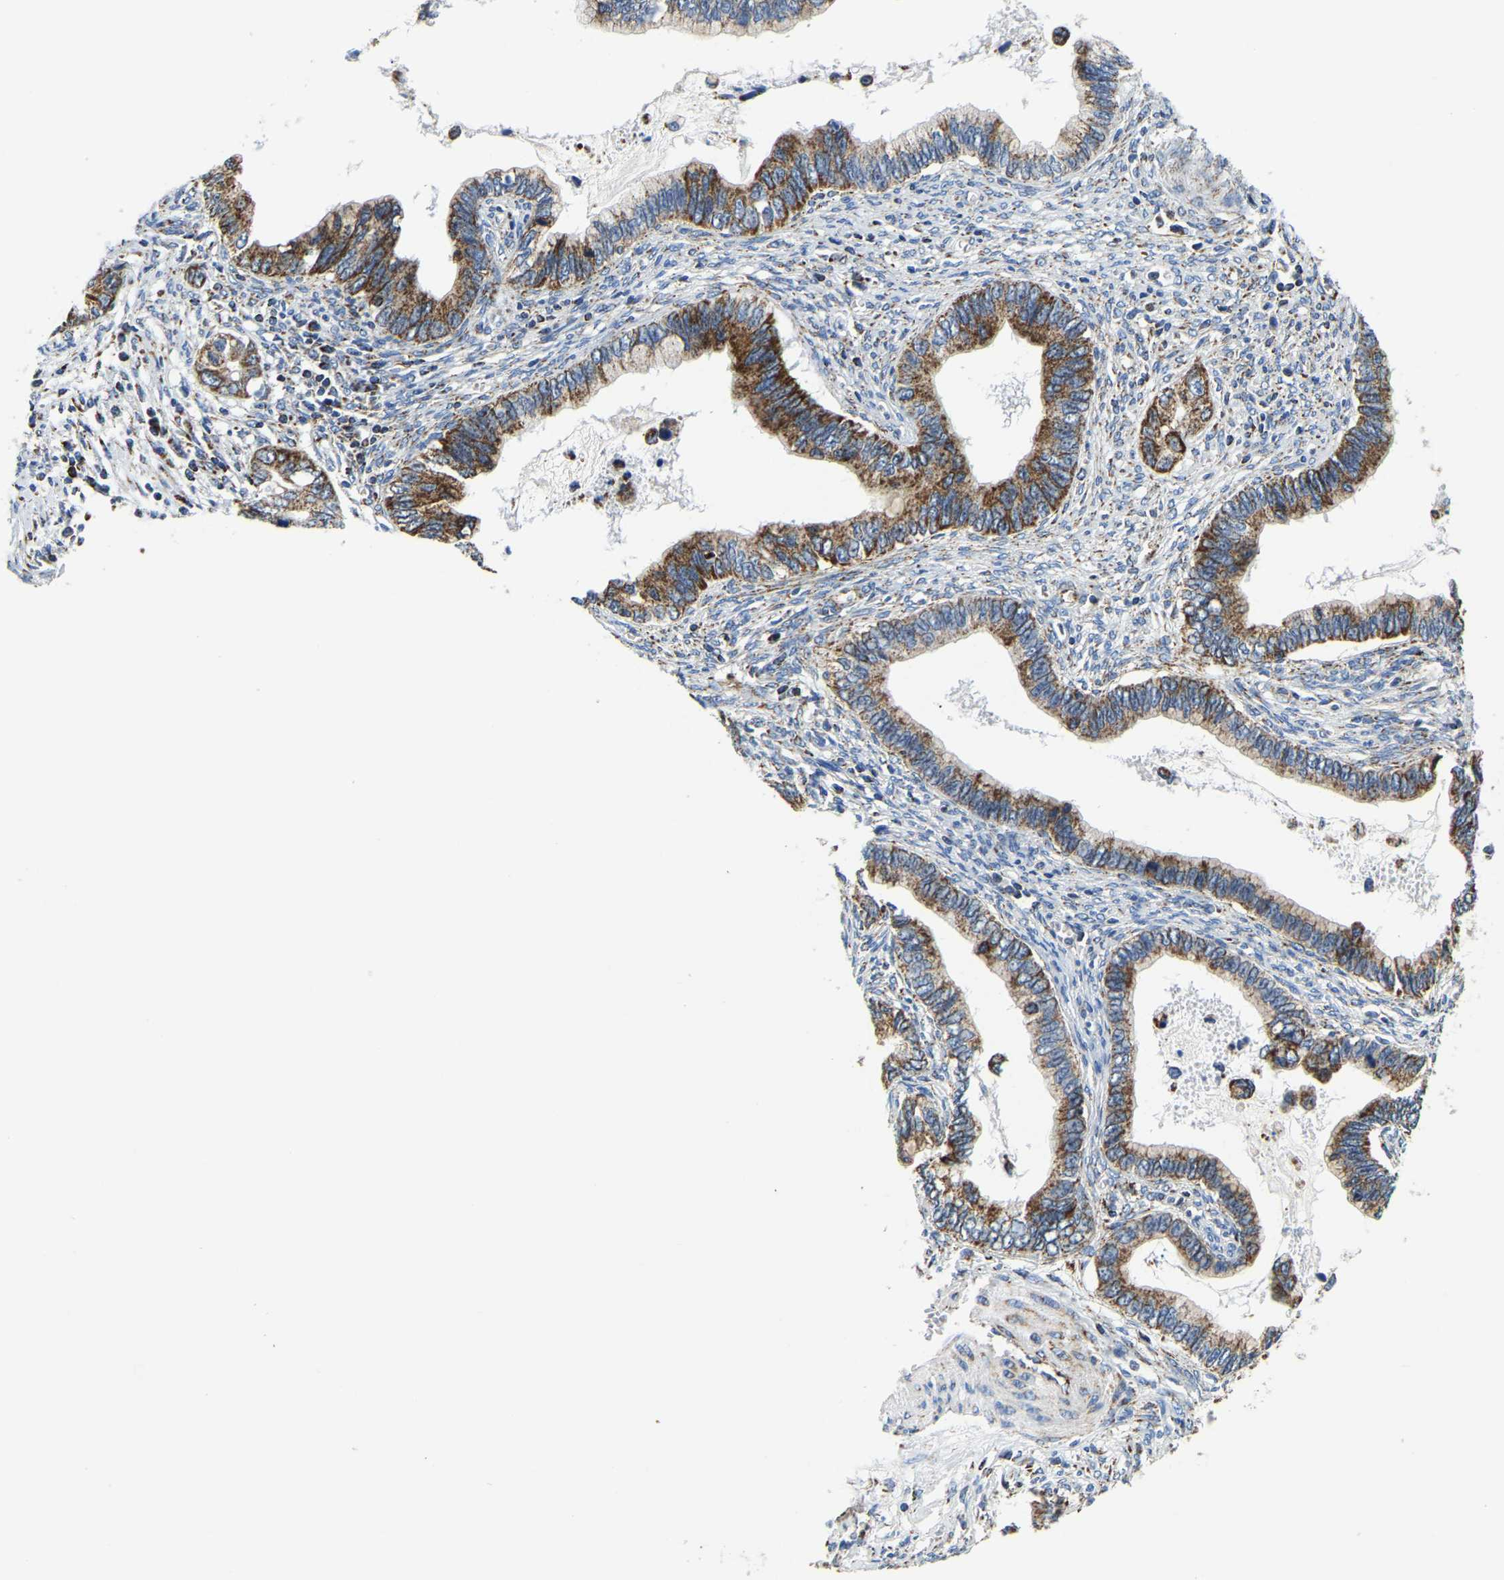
{"staining": {"intensity": "moderate", "quantity": ">75%", "location": "cytoplasmic/membranous"}, "tissue": "cervical cancer", "cell_type": "Tumor cells", "image_type": "cancer", "snomed": [{"axis": "morphology", "description": "Adenocarcinoma, NOS"}, {"axis": "topography", "description": "Cervix"}], "caption": "The micrograph exhibits immunohistochemical staining of cervical adenocarcinoma. There is moderate cytoplasmic/membranous staining is identified in approximately >75% of tumor cells.", "gene": "SFXN1", "patient": {"sex": "female", "age": 44}}